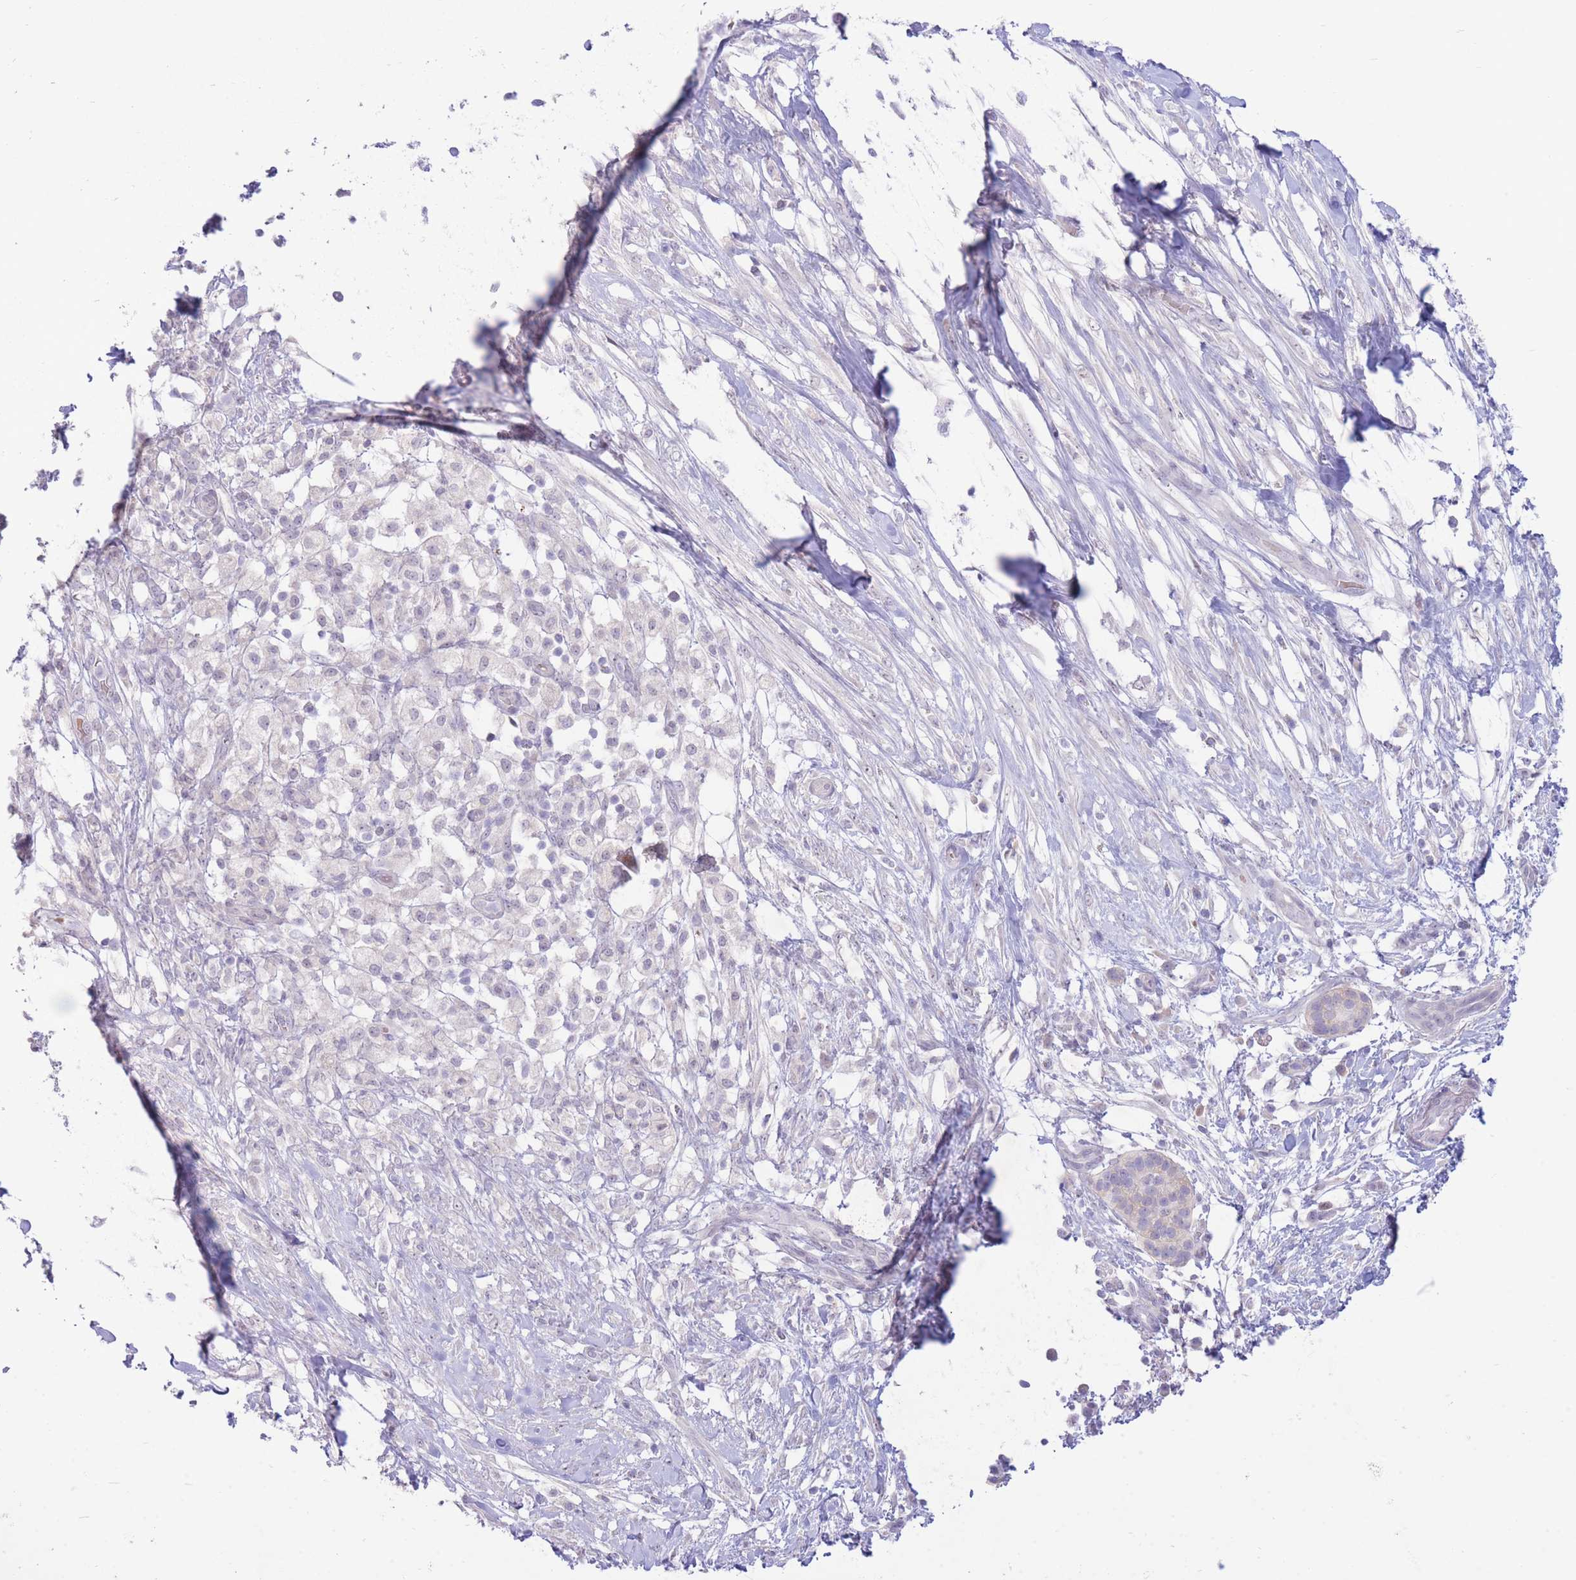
{"staining": {"intensity": "negative", "quantity": "none", "location": "none"}, "tissue": "pancreatic cancer", "cell_type": "Tumor cells", "image_type": "cancer", "snomed": [{"axis": "morphology", "description": "Adenocarcinoma, NOS"}, {"axis": "topography", "description": "Pancreas"}], "caption": "Immunohistochemistry micrograph of neoplastic tissue: human pancreatic cancer stained with DAB (3,3'-diaminobenzidine) shows no significant protein positivity in tumor cells.", "gene": "FBXO46", "patient": {"sex": "female", "age": 72}}